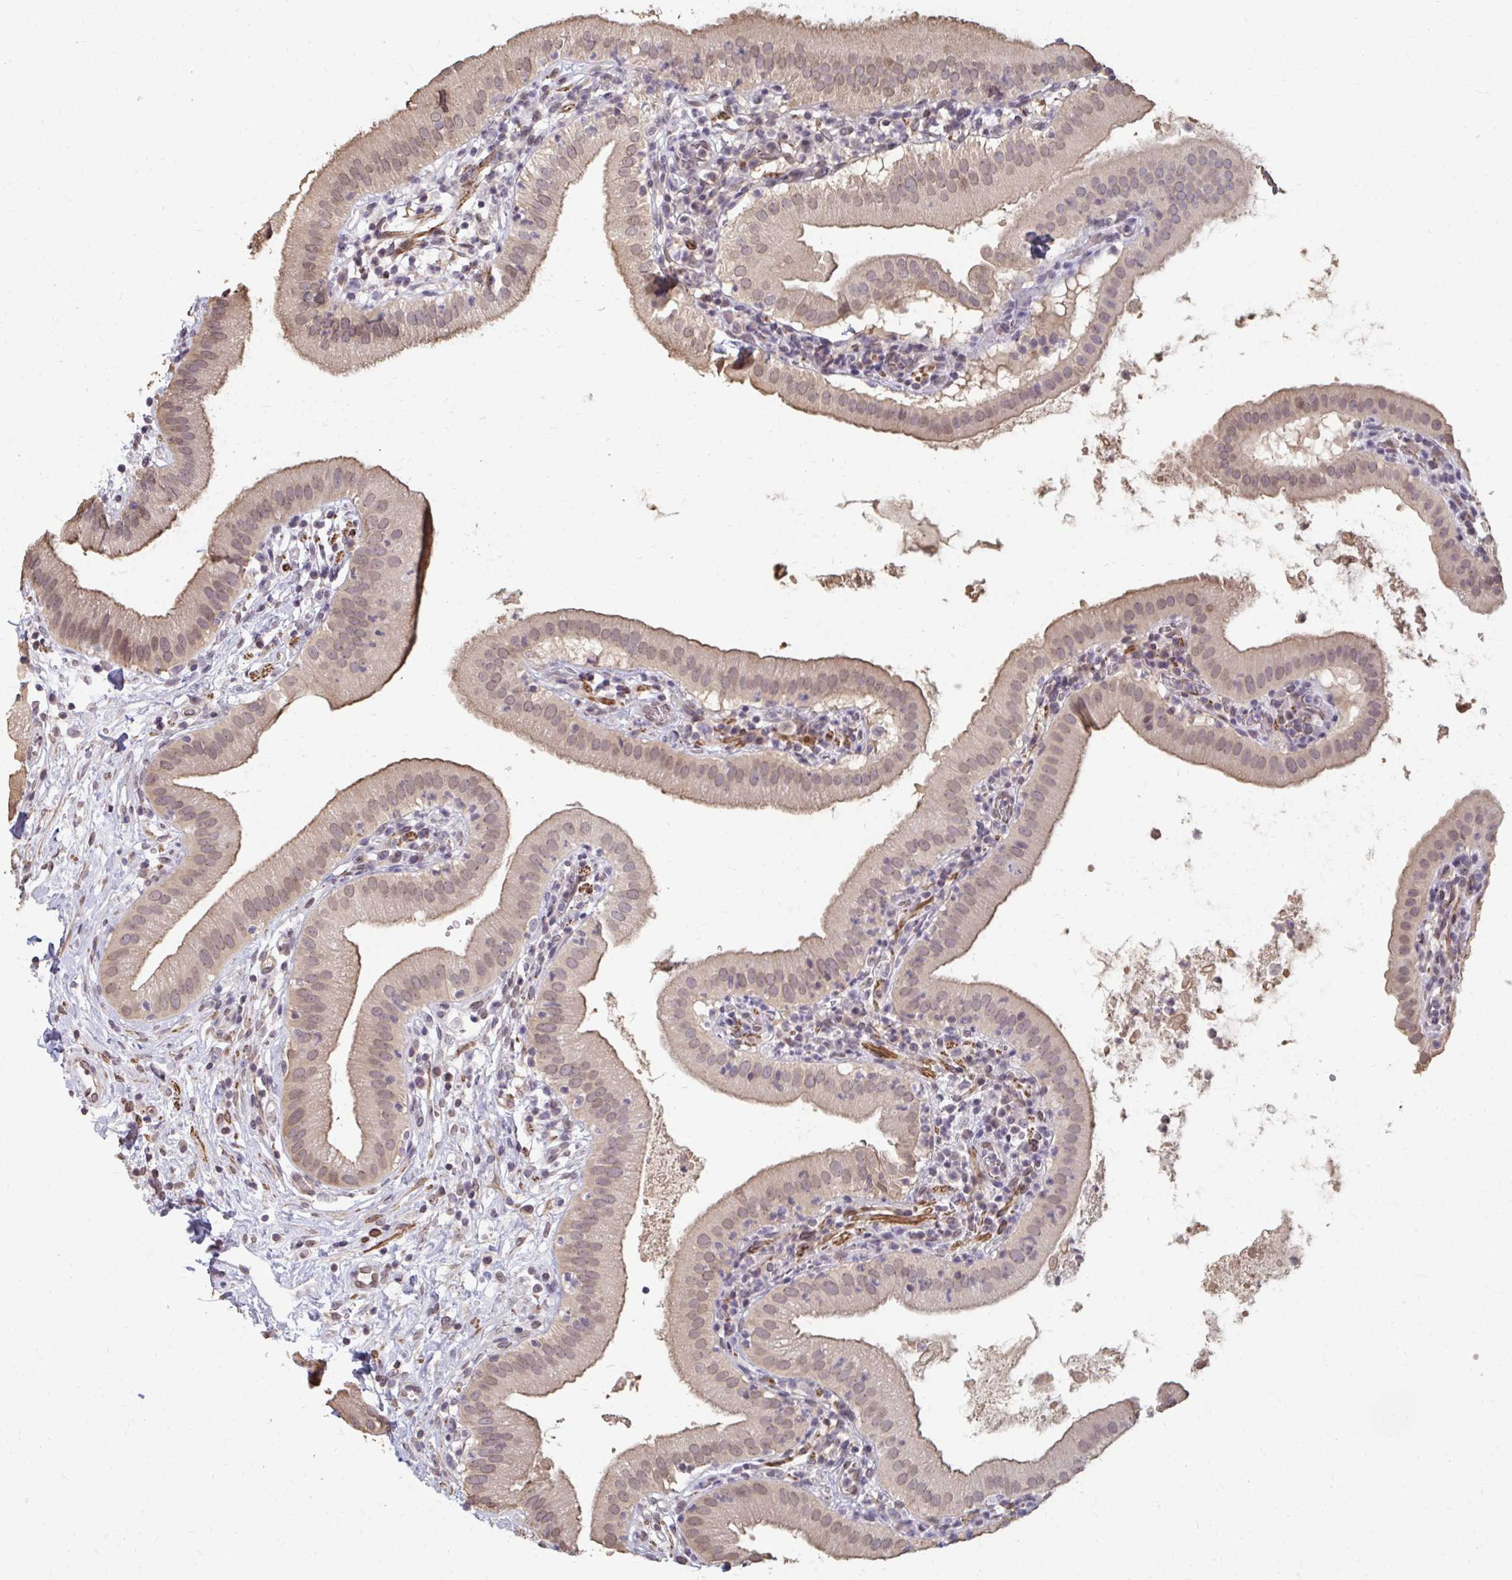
{"staining": {"intensity": "weak", "quantity": ">75%", "location": "cytoplasmic/membranous,nuclear"}, "tissue": "gallbladder", "cell_type": "Glandular cells", "image_type": "normal", "snomed": [{"axis": "morphology", "description": "Normal tissue, NOS"}, {"axis": "topography", "description": "Gallbladder"}], "caption": "A low amount of weak cytoplasmic/membranous,nuclear expression is identified in approximately >75% of glandular cells in benign gallbladder.", "gene": "GPC5", "patient": {"sex": "female", "age": 65}}